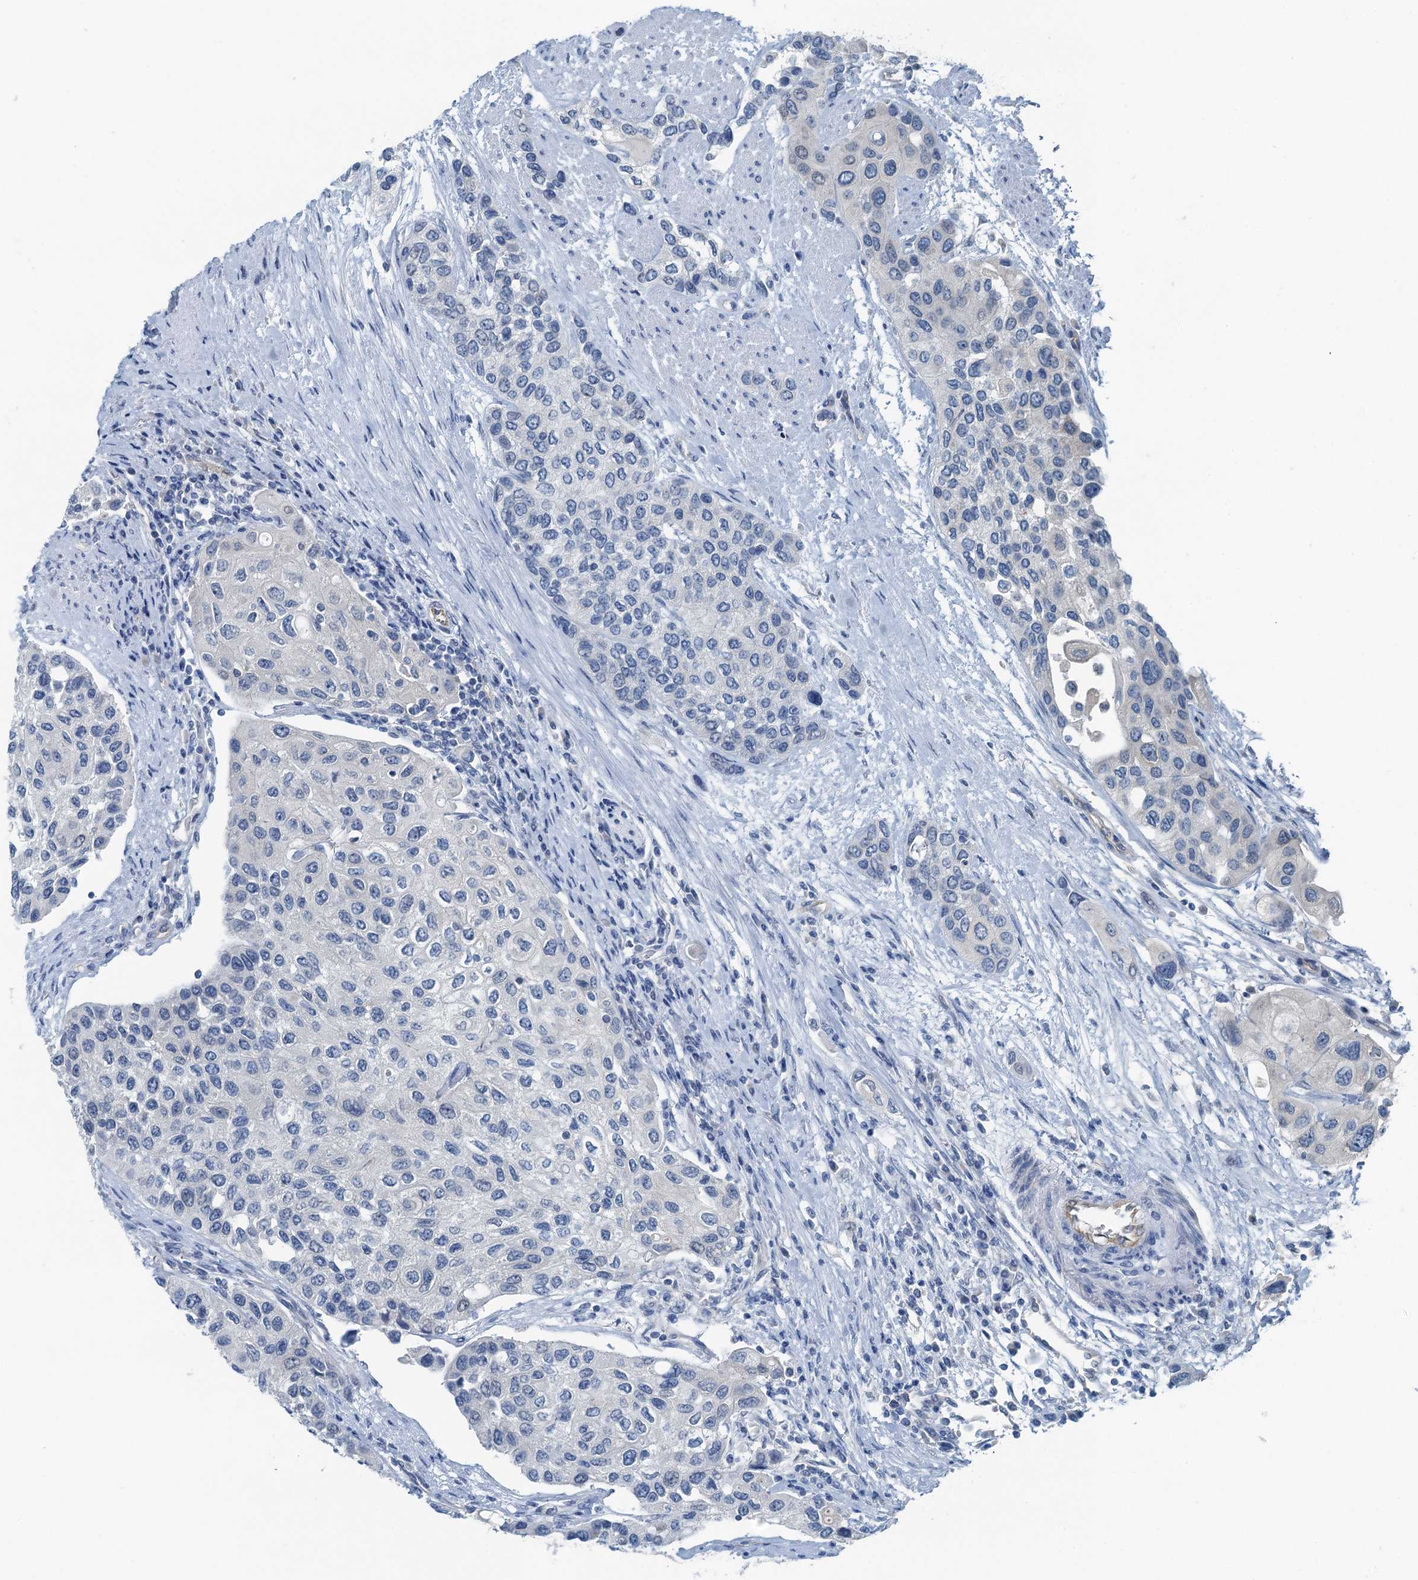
{"staining": {"intensity": "negative", "quantity": "none", "location": "none"}, "tissue": "urothelial cancer", "cell_type": "Tumor cells", "image_type": "cancer", "snomed": [{"axis": "morphology", "description": "Normal tissue, NOS"}, {"axis": "morphology", "description": "Urothelial carcinoma, High grade"}, {"axis": "topography", "description": "Vascular tissue"}, {"axis": "topography", "description": "Urinary bladder"}], "caption": "Immunohistochemistry (IHC) photomicrograph of neoplastic tissue: urothelial cancer stained with DAB (3,3'-diaminobenzidine) shows no significant protein expression in tumor cells. (DAB immunohistochemistry (IHC), high magnification).", "gene": "GFOD2", "patient": {"sex": "female", "age": 56}}